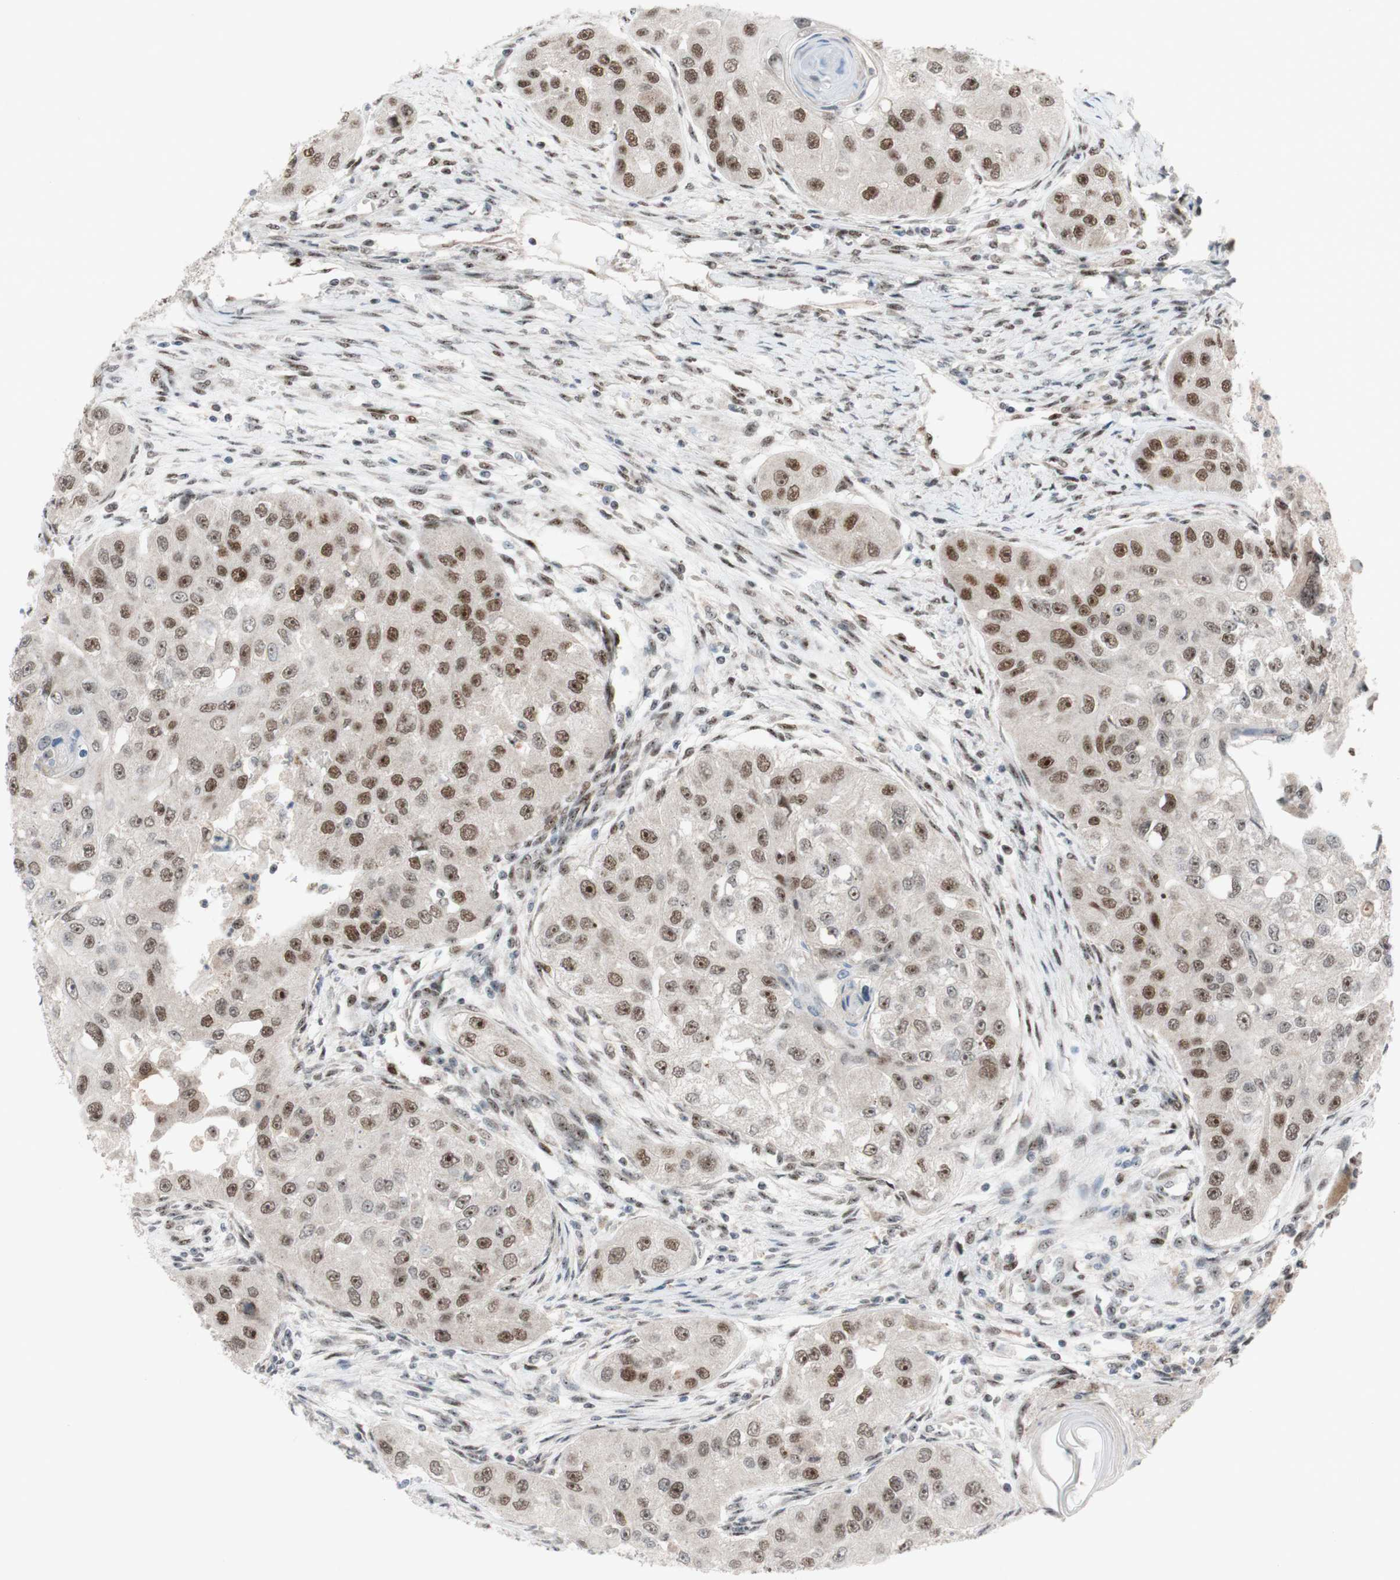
{"staining": {"intensity": "moderate", "quantity": ">75%", "location": "nuclear"}, "tissue": "head and neck cancer", "cell_type": "Tumor cells", "image_type": "cancer", "snomed": [{"axis": "morphology", "description": "Normal tissue, NOS"}, {"axis": "morphology", "description": "Squamous cell carcinoma, NOS"}, {"axis": "topography", "description": "Skeletal muscle"}, {"axis": "topography", "description": "Head-Neck"}], "caption": "Head and neck cancer (squamous cell carcinoma) stained with immunohistochemistry reveals moderate nuclear staining in about >75% of tumor cells. Nuclei are stained in blue.", "gene": "POLR1A", "patient": {"sex": "male", "age": 51}}